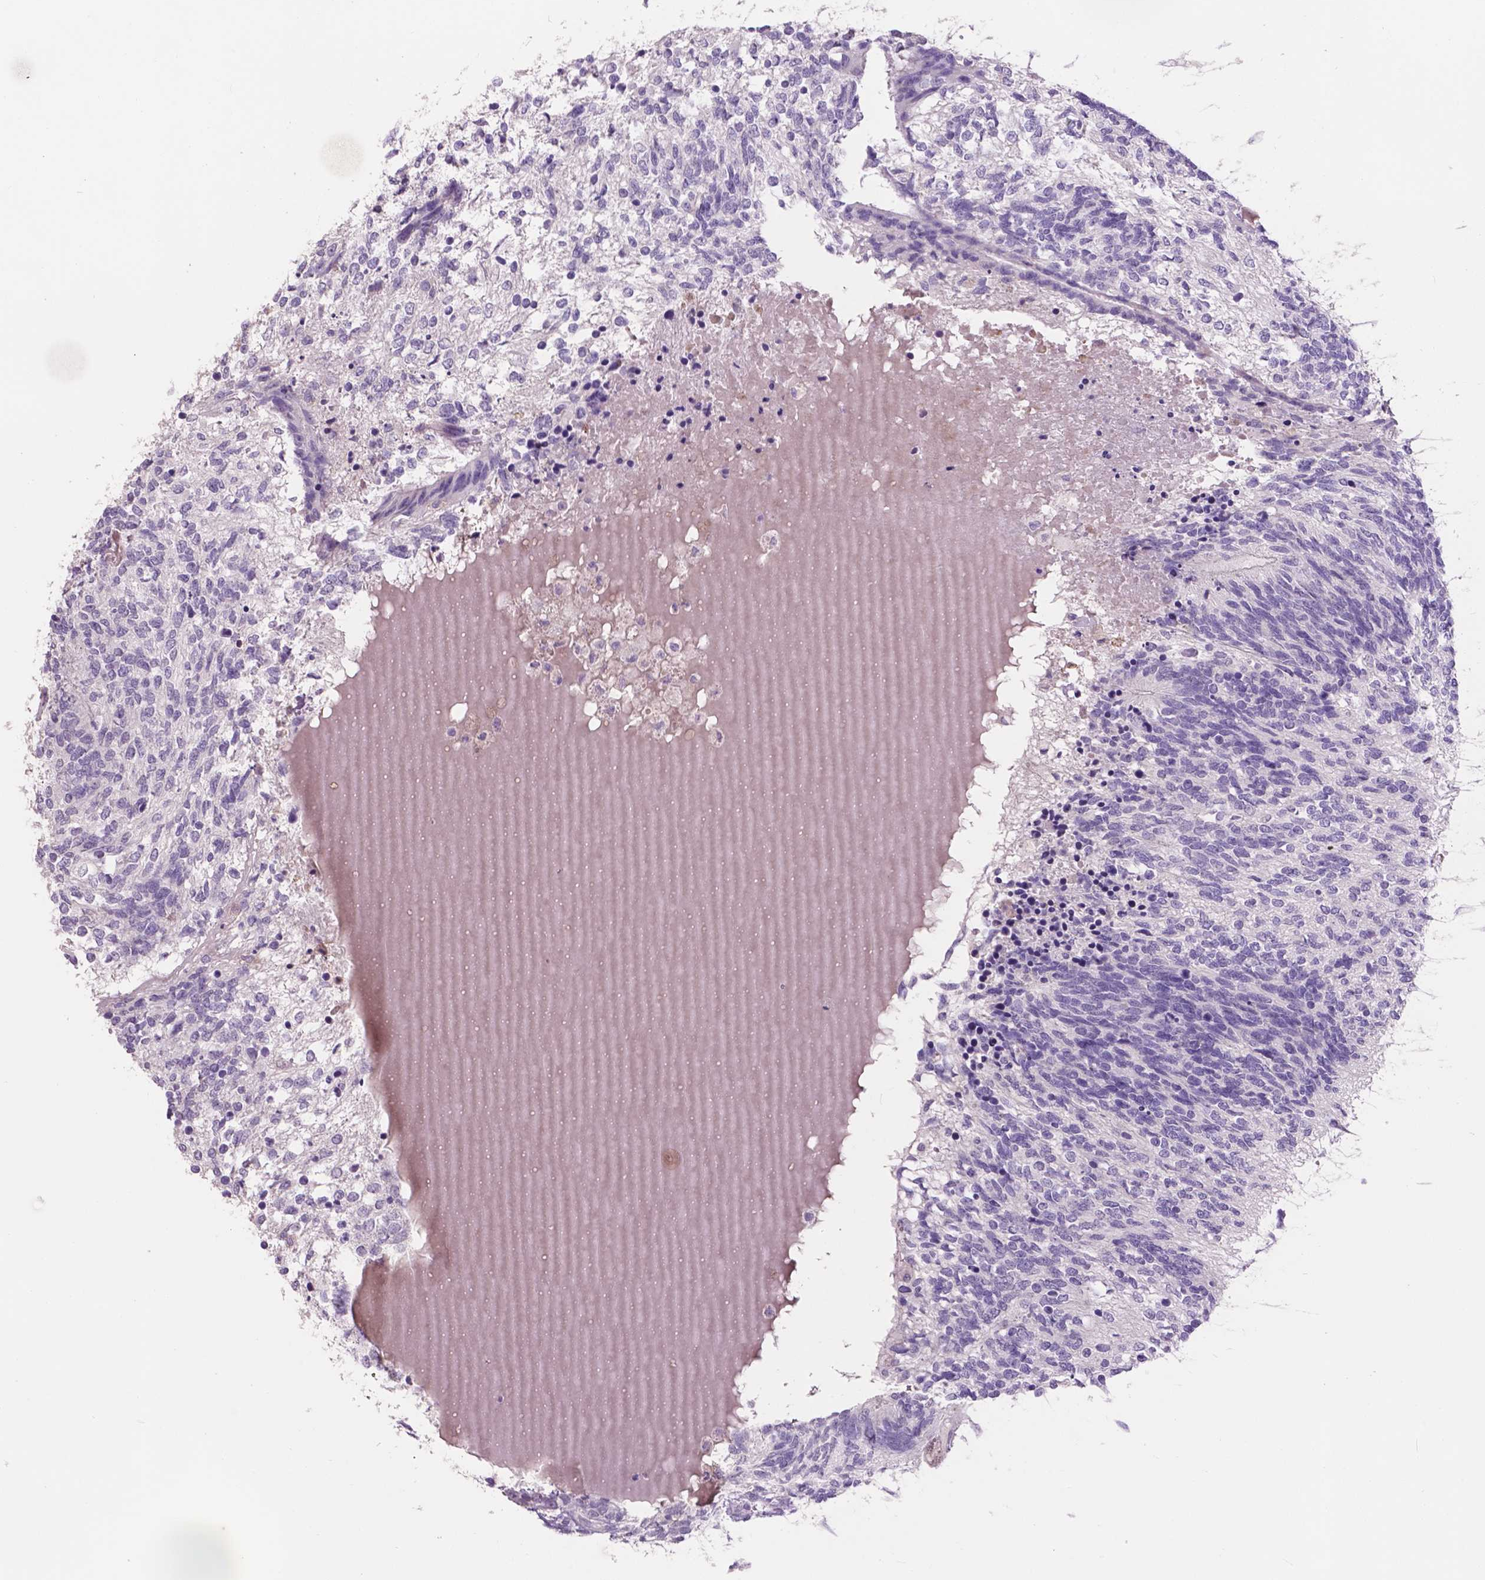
{"staining": {"intensity": "negative", "quantity": "none", "location": "none"}, "tissue": "testis cancer", "cell_type": "Tumor cells", "image_type": "cancer", "snomed": [{"axis": "morphology", "description": "Seminoma, NOS"}, {"axis": "morphology", "description": "Carcinoma, Embryonal, NOS"}, {"axis": "topography", "description": "Testis"}], "caption": "IHC micrograph of neoplastic tissue: testis cancer (embryonal carcinoma) stained with DAB (3,3'-diaminobenzidine) displays no significant protein positivity in tumor cells. (Stains: DAB immunohistochemistry with hematoxylin counter stain, Microscopy: brightfield microscopy at high magnification).", "gene": "PLSCR1", "patient": {"sex": "male", "age": 41}}